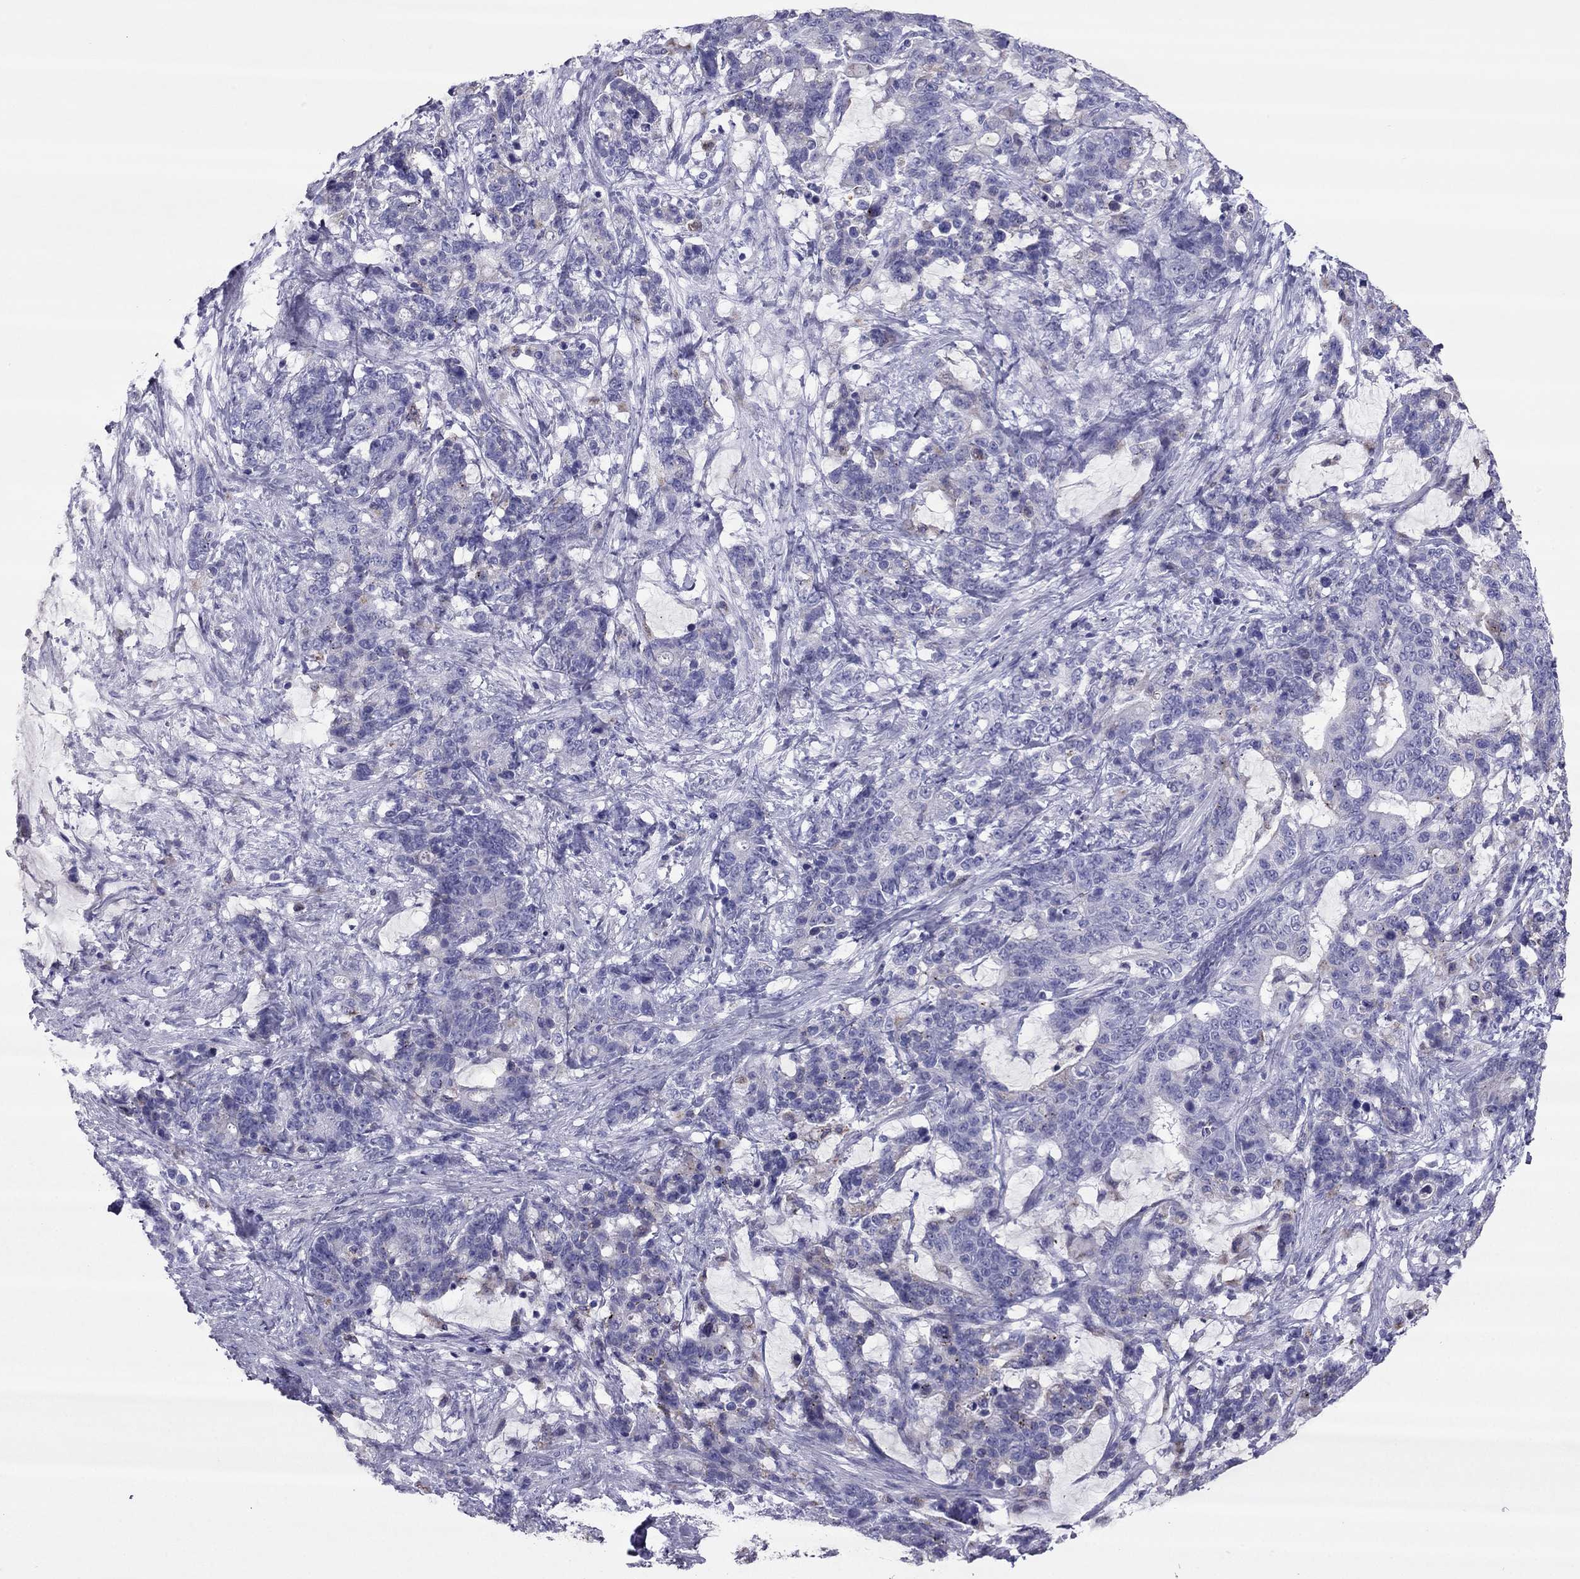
{"staining": {"intensity": "negative", "quantity": "none", "location": "none"}, "tissue": "stomach cancer", "cell_type": "Tumor cells", "image_type": "cancer", "snomed": [{"axis": "morphology", "description": "Normal tissue, NOS"}, {"axis": "morphology", "description": "Adenocarcinoma, NOS"}, {"axis": "topography", "description": "Stomach"}], "caption": "Tumor cells show no significant staining in adenocarcinoma (stomach). (Brightfield microscopy of DAB (3,3'-diaminobenzidine) IHC at high magnification).", "gene": "MAEL", "patient": {"sex": "female", "age": 64}}